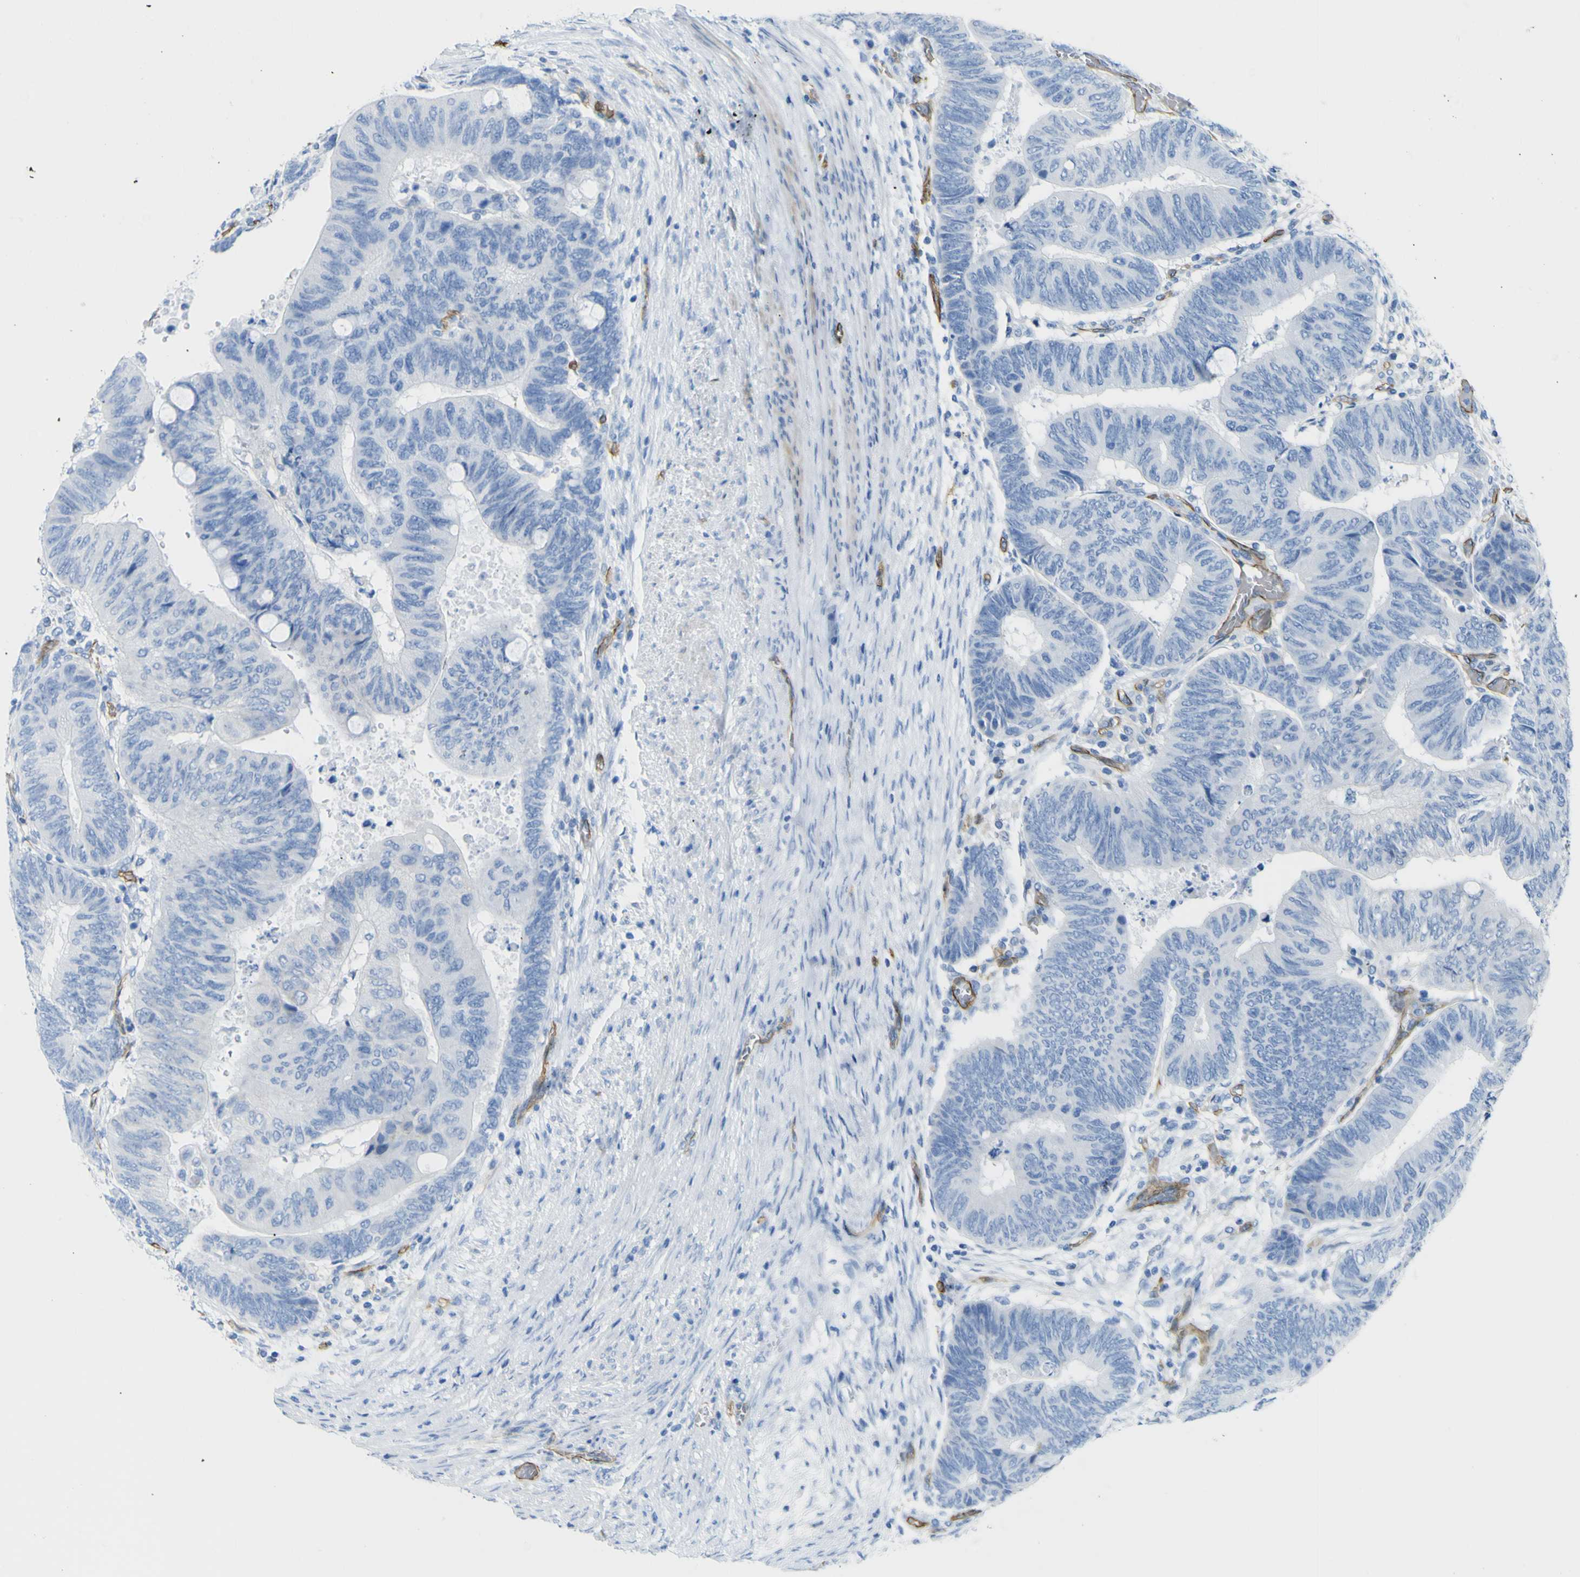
{"staining": {"intensity": "negative", "quantity": "none", "location": "none"}, "tissue": "colorectal cancer", "cell_type": "Tumor cells", "image_type": "cancer", "snomed": [{"axis": "morphology", "description": "Normal tissue, NOS"}, {"axis": "morphology", "description": "Adenocarcinoma, NOS"}, {"axis": "topography", "description": "Rectum"}, {"axis": "topography", "description": "Peripheral nerve tissue"}], "caption": "A histopathology image of colorectal cancer stained for a protein demonstrates no brown staining in tumor cells.", "gene": "CD93", "patient": {"sex": "male", "age": 92}}